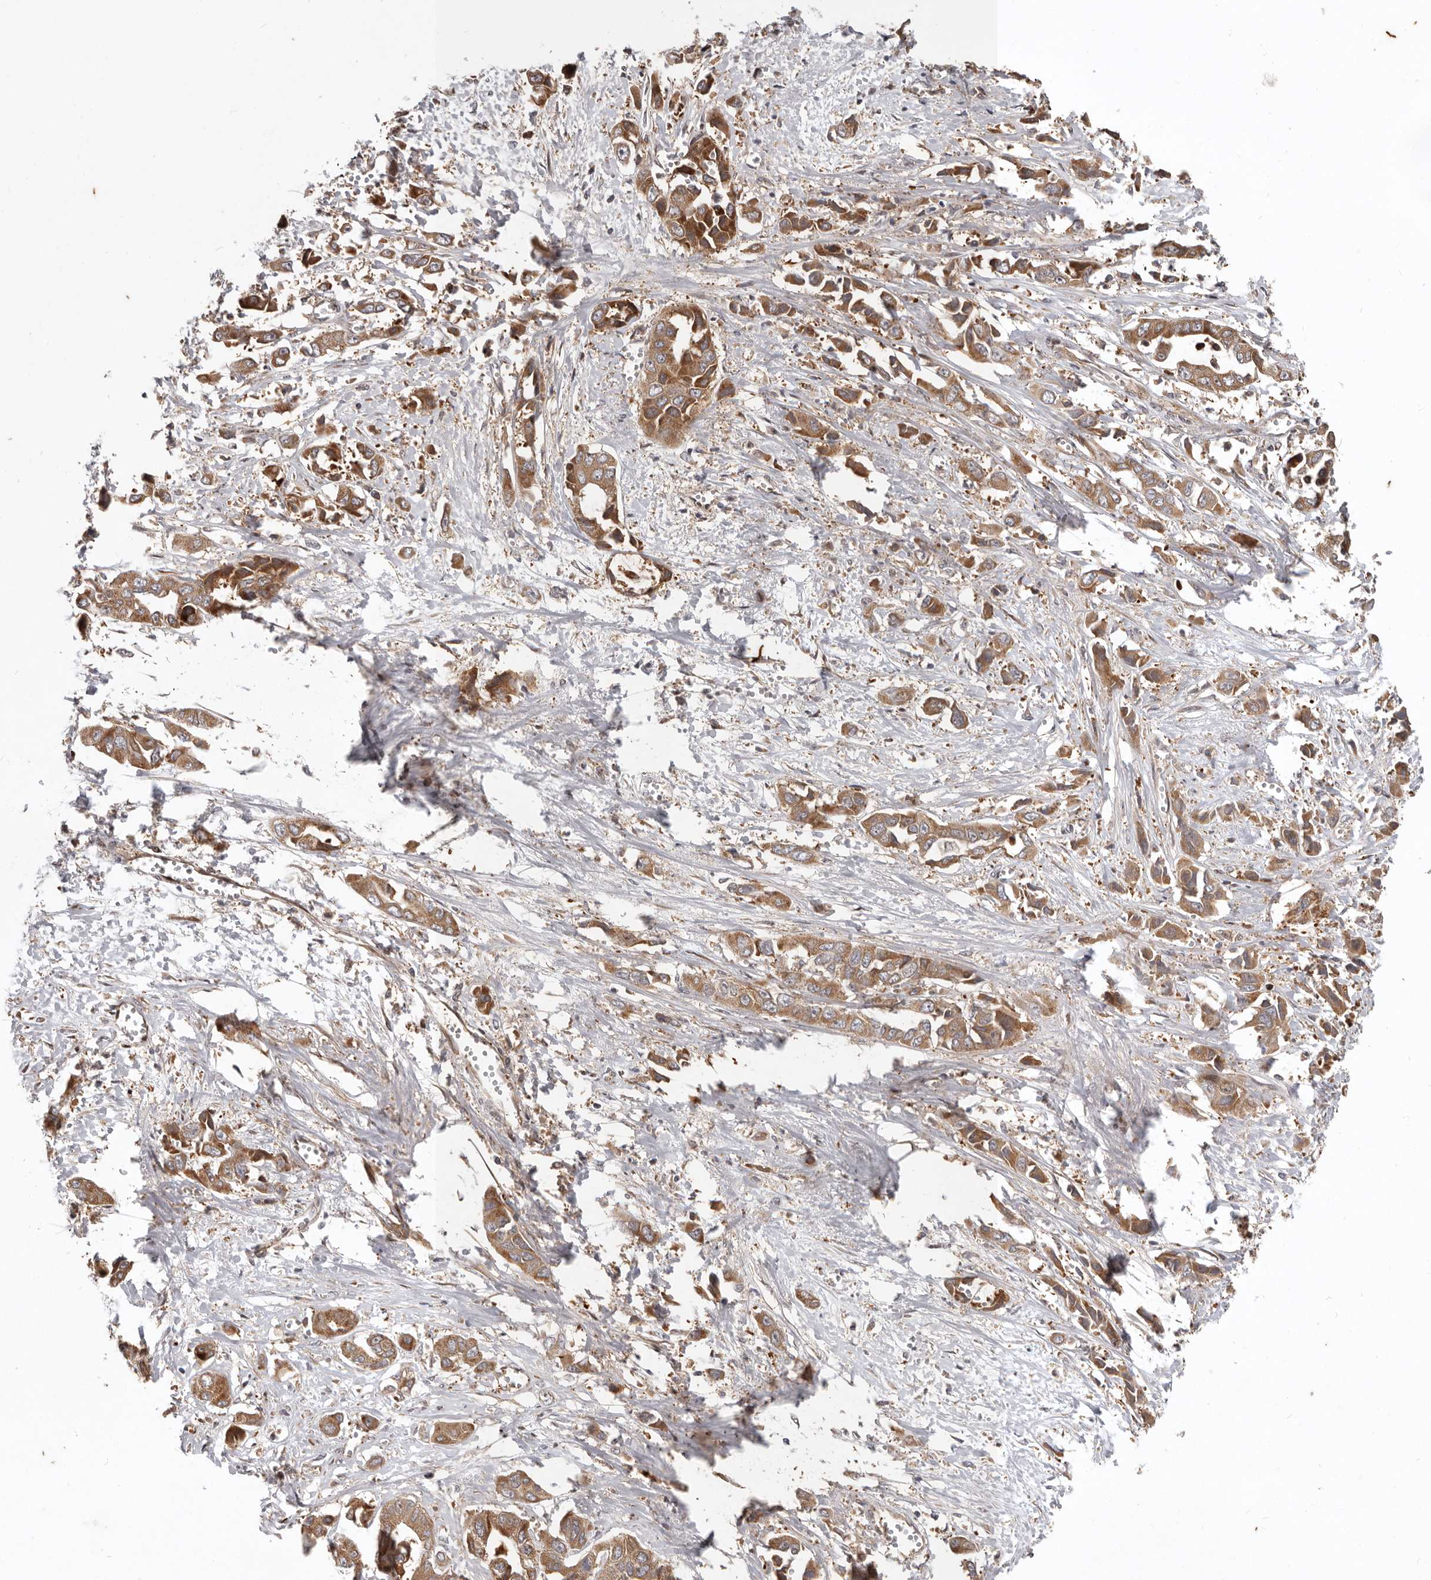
{"staining": {"intensity": "strong", "quantity": ">75%", "location": "cytoplasmic/membranous"}, "tissue": "liver cancer", "cell_type": "Tumor cells", "image_type": "cancer", "snomed": [{"axis": "morphology", "description": "Cholangiocarcinoma"}, {"axis": "topography", "description": "Liver"}], "caption": "Immunohistochemical staining of cholangiocarcinoma (liver) reveals strong cytoplasmic/membranous protein expression in approximately >75% of tumor cells. Ihc stains the protein in brown and the nuclei are stained blue.", "gene": "MRPS10", "patient": {"sex": "female", "age": 52}}